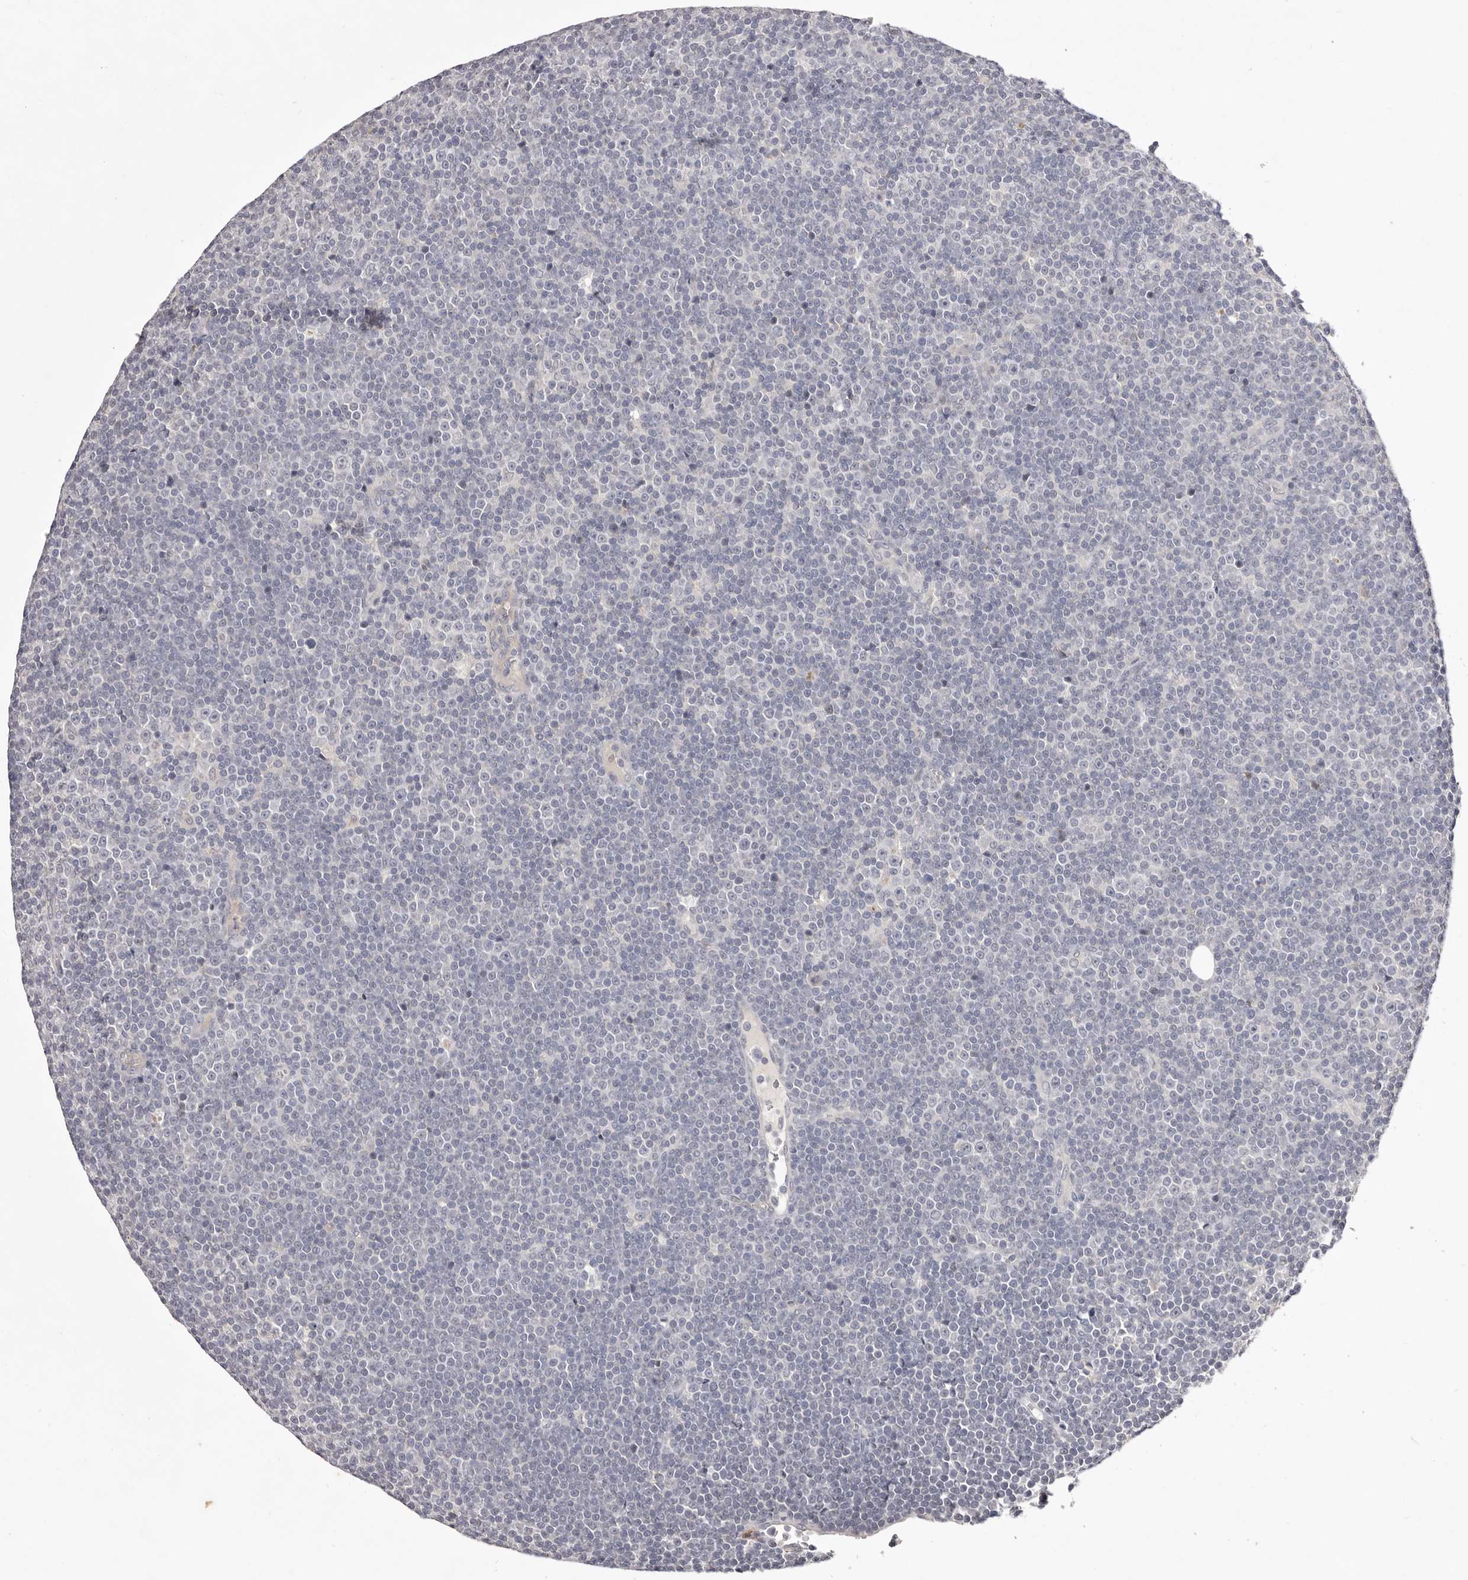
{"staining": {"intensity": "negative", "quantity": "none", "location": "none"}, "tissue": "lymphoma", "cell_type": "Tumor cells", "image_type": "cancer", "snomed": [{"axis": "morphology", "description": "Malignant lymphoma, non-Hodgkin's type, Low grade"}, {"axis": "topography", "description": "Lymph node"}], "caption": "This is an immunohistochemistry (IHC) micrograph of human lymphoma. There is no positivity in tumor cells.", "gene": "GARNL3", "patient": {"sex": "female", "age": 67}}